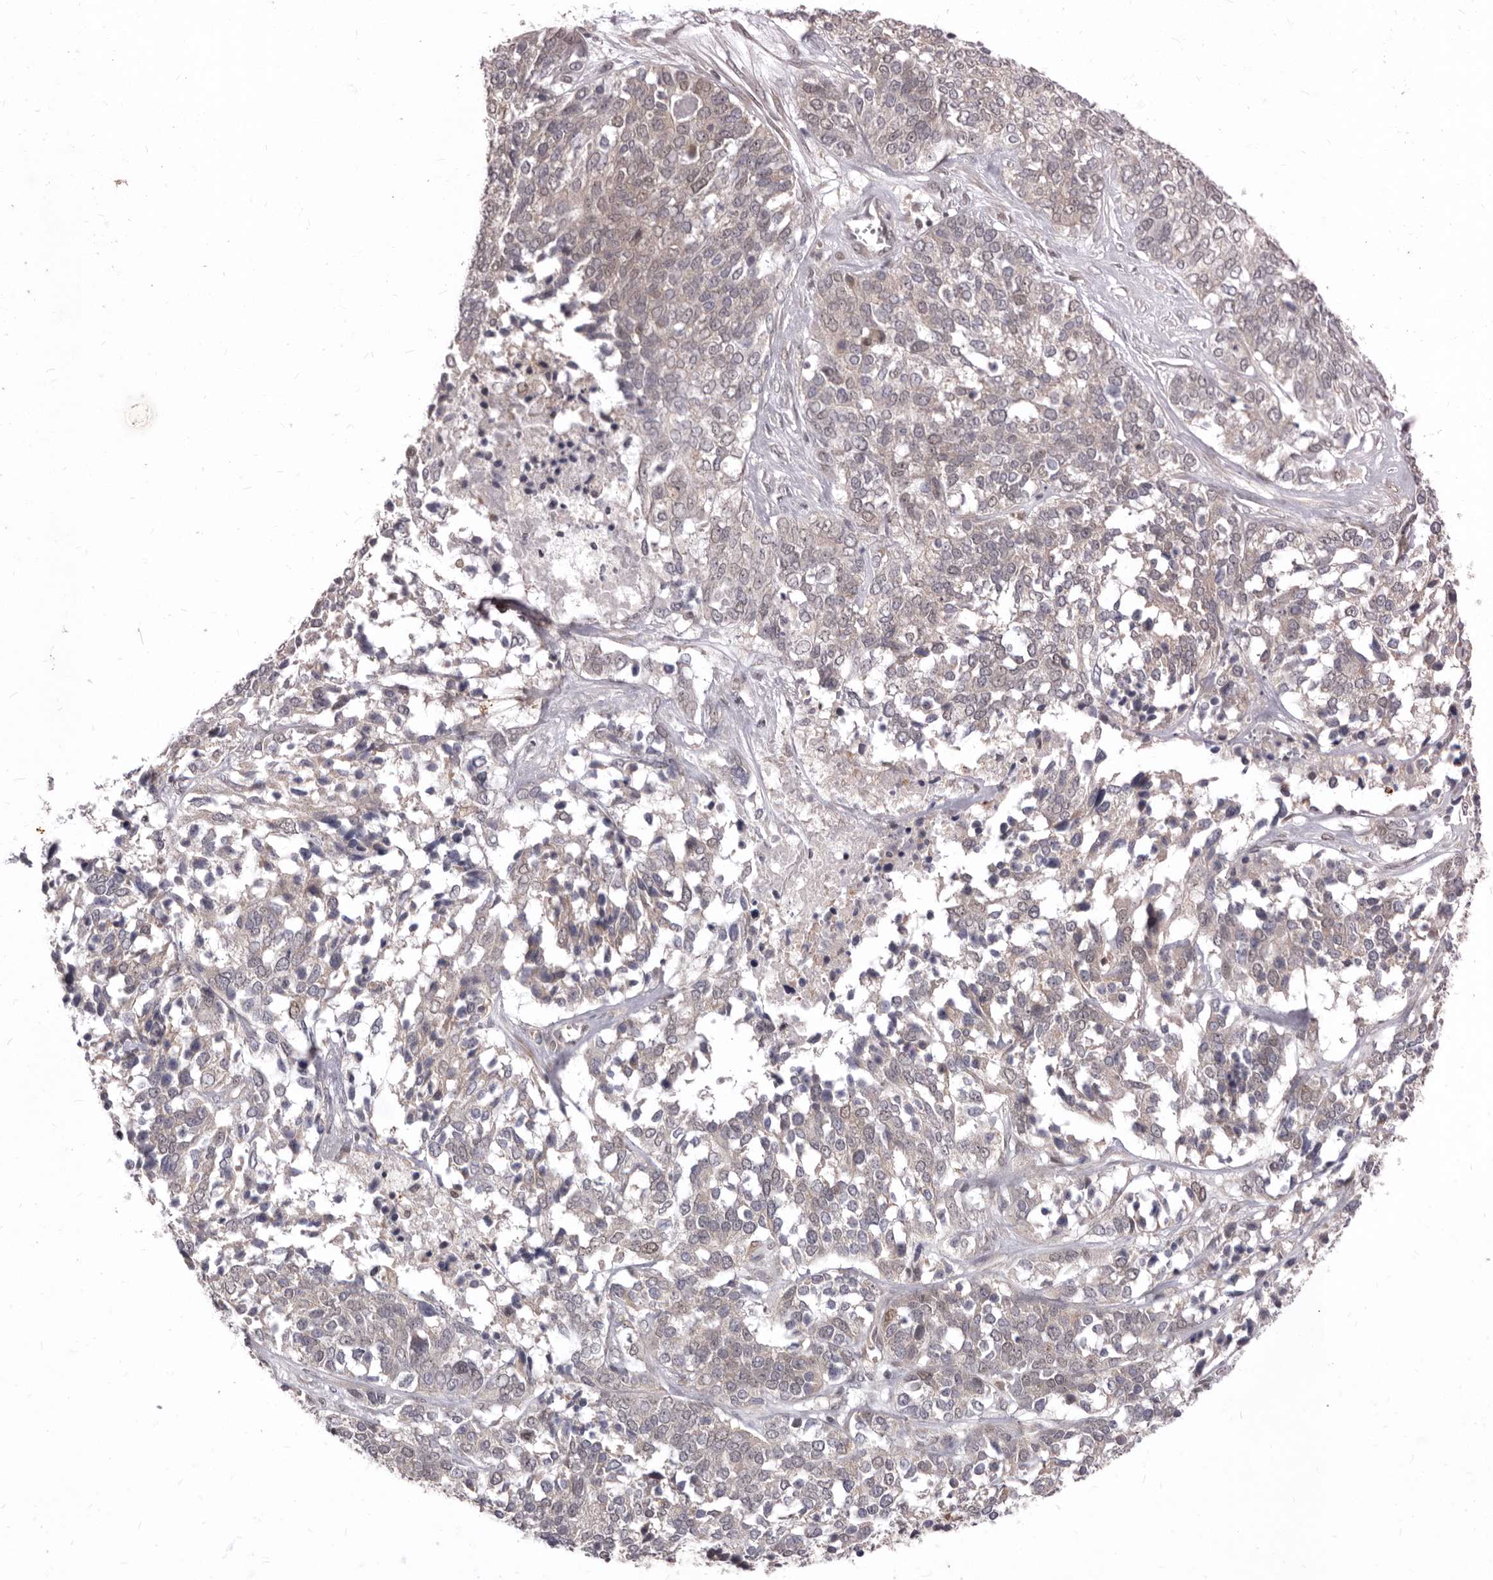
{"staining": {"intensity": "weak", "quantity": "<25%", "location": "cytoplasmic/membranous"}, "tissue": "ovarian cancer", "cell_type": "Tumor cells", "image_type": "cancer", "snomed": [{"axis": "morphology", "description": "Cystadenocarcinoma, serous, NOS"}, {"axis": "topography", "description": "Ovary"}], "caption": "Tumor cells show no significant staining in ovarian cancer (serous cystadenocarcinoma).", "gene": "ACLY", "patient": {"sex": "female", "age": 44}}